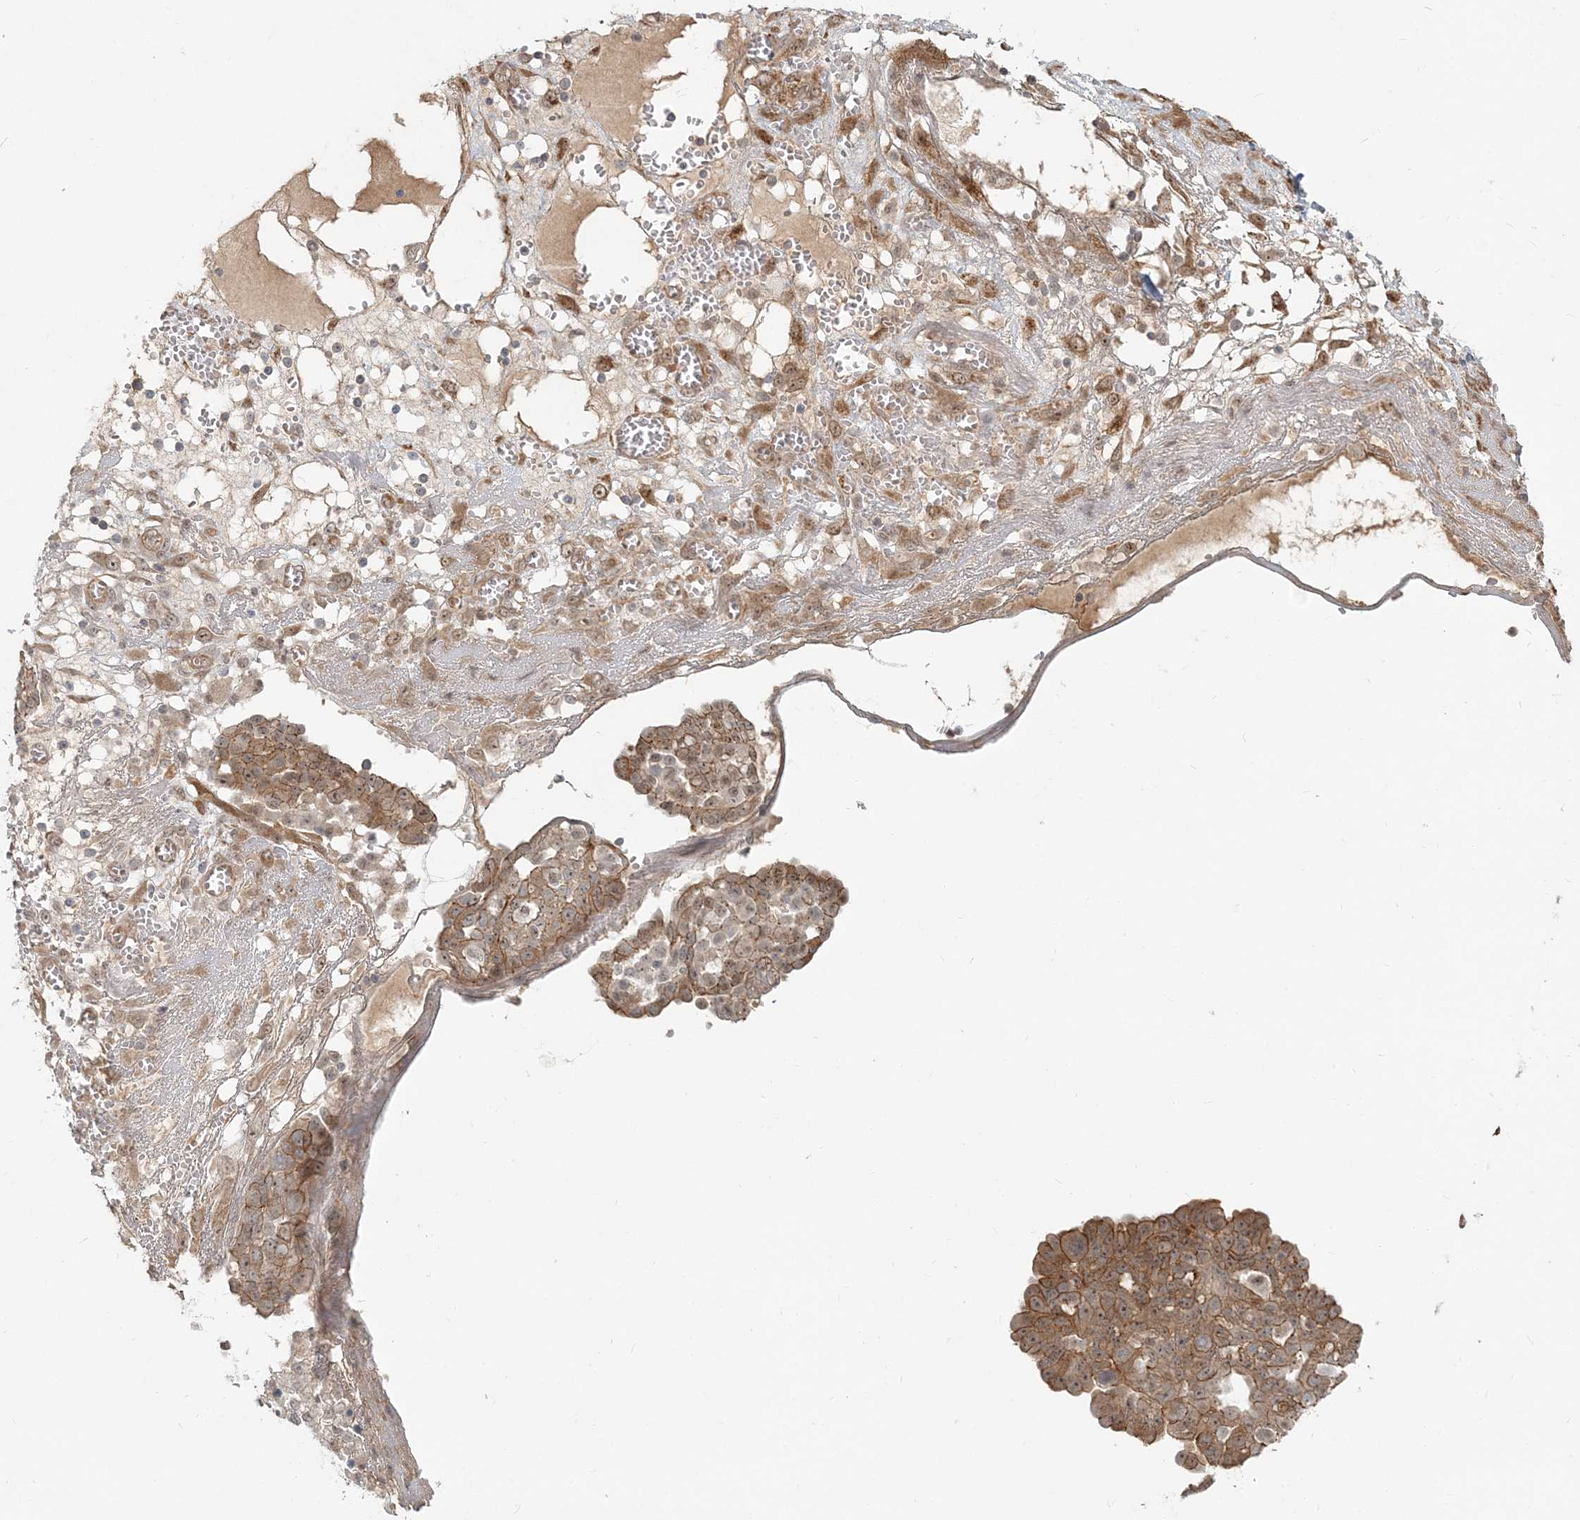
{"staining": {"intensity": "moderate", "quantity": ">75%", "location": "cytoplasmic/membranous,nuclear"}, "tissue": "ovarian cancer", "cell_type": "Tumor cells", "image_type": "cancer", "snomed": [{"axis": "morphology", "description": "Cystadenocarcinoma, serous, NOS"}, {"axis": "topography", "description": "Soft tissue"}, {"axis": "topography", "description": "Ovary"}], "caption": "Human ovarian serous cystadenocarcinoma stained with a protein marker reveals moderate staining in tumor cells.", "gene": "SH3PXD2A", "patient": {"sex": "female", "age": 57}}